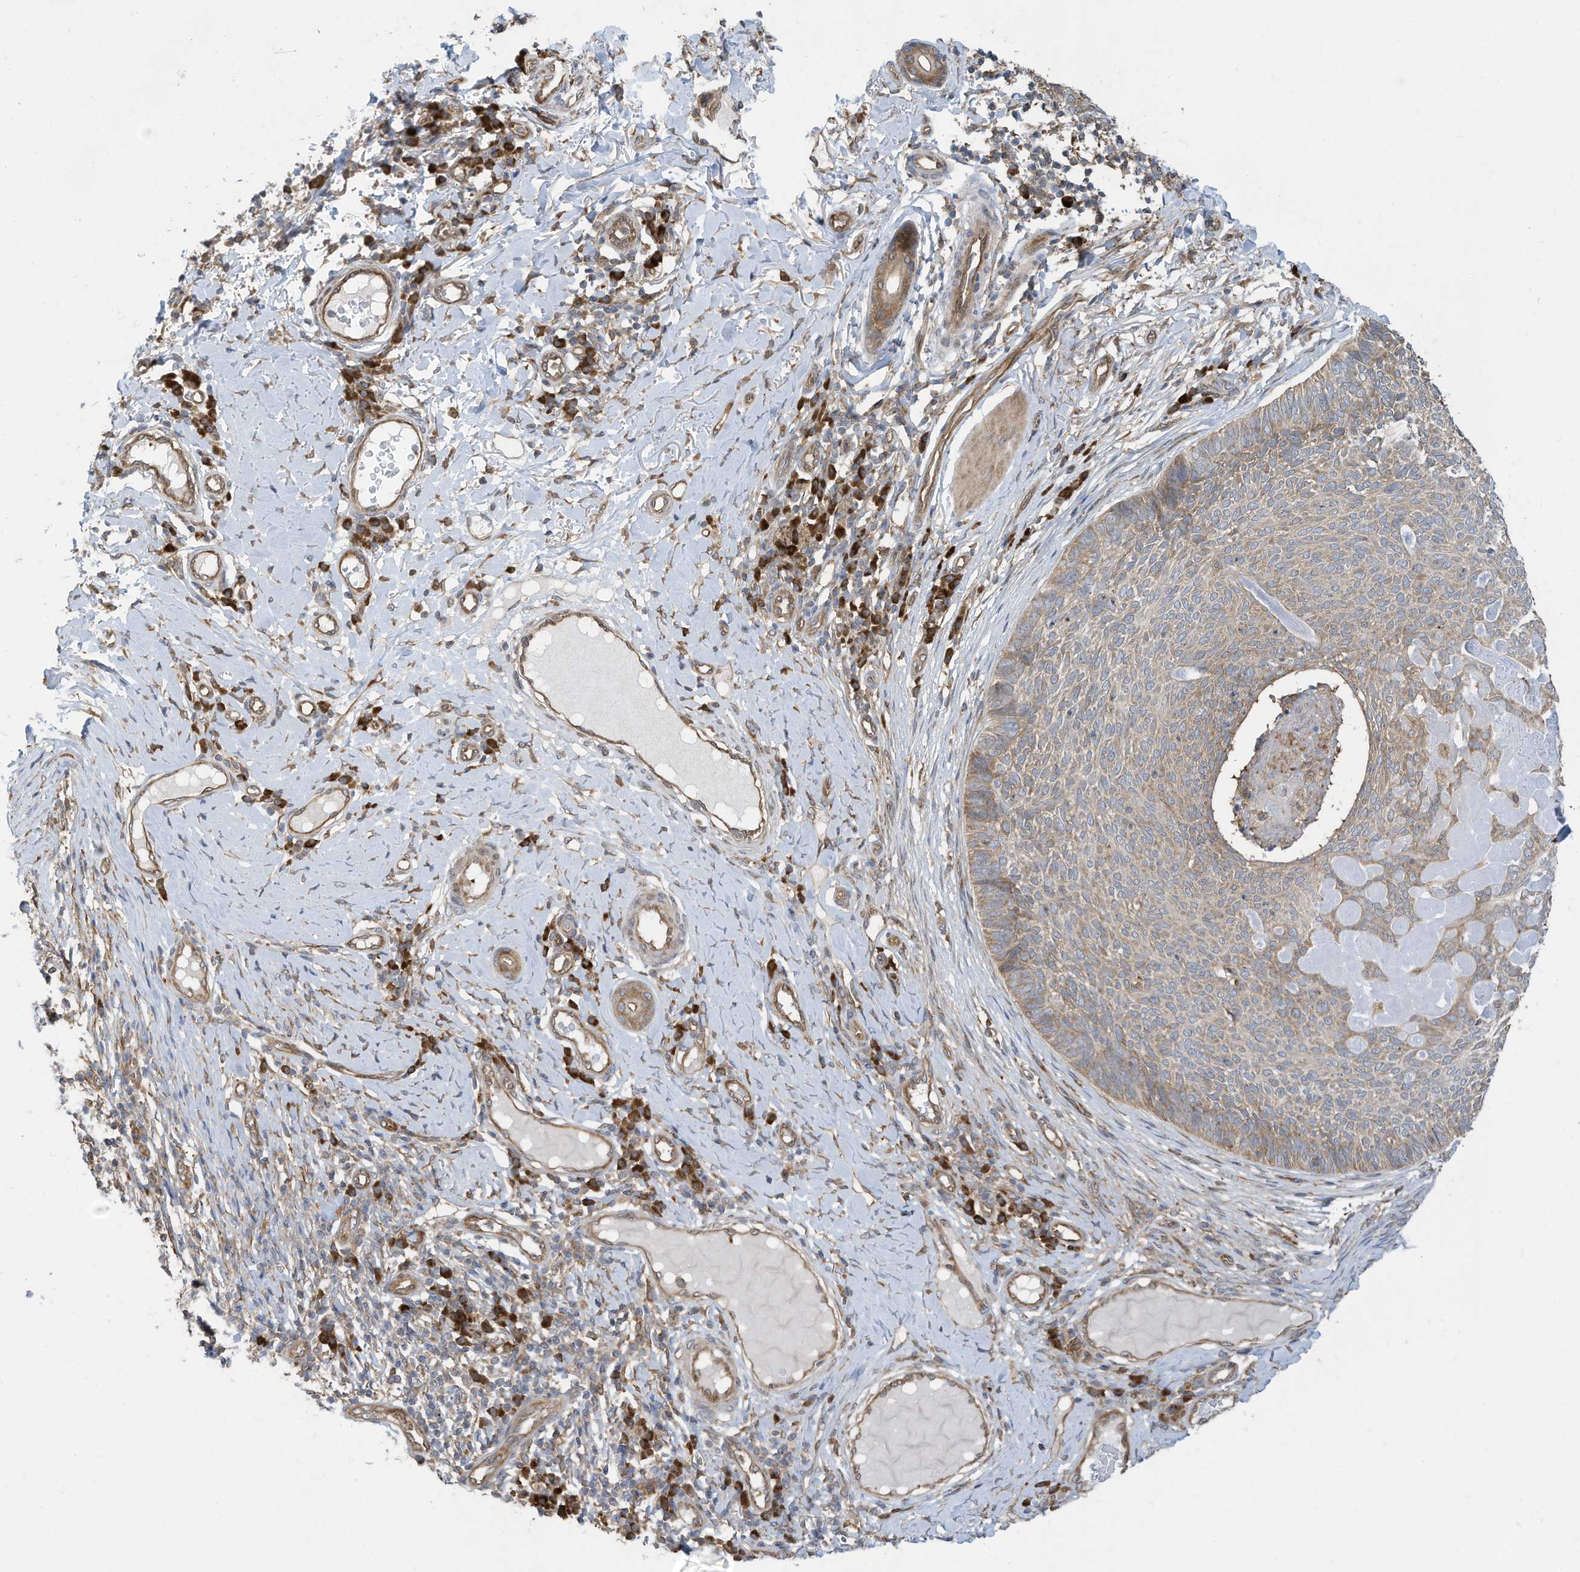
{"staining": {"intensity": "weak", "quantity": "<25%", "location": "cytoplasmic/membranous"}, "tissue": "skin cancer", "cell_type": "Tumor cells", "image_type": "cancer", "snomed": [{"axis": "morphology", "description": "Normal tissue, NOS"}, {"axis": "morphology", "description": "Basal cell carcinoma"}, {"axis": "topography", "description": "Skin"}], "caption": "An immunohistochemistry histopathology image of skin basal cell carcinoma is shown. There is no staining in tumor cells of skin basal cell carcinoma.", "gene": "USE1", "patient": {"sex": "male", "age": 50}}